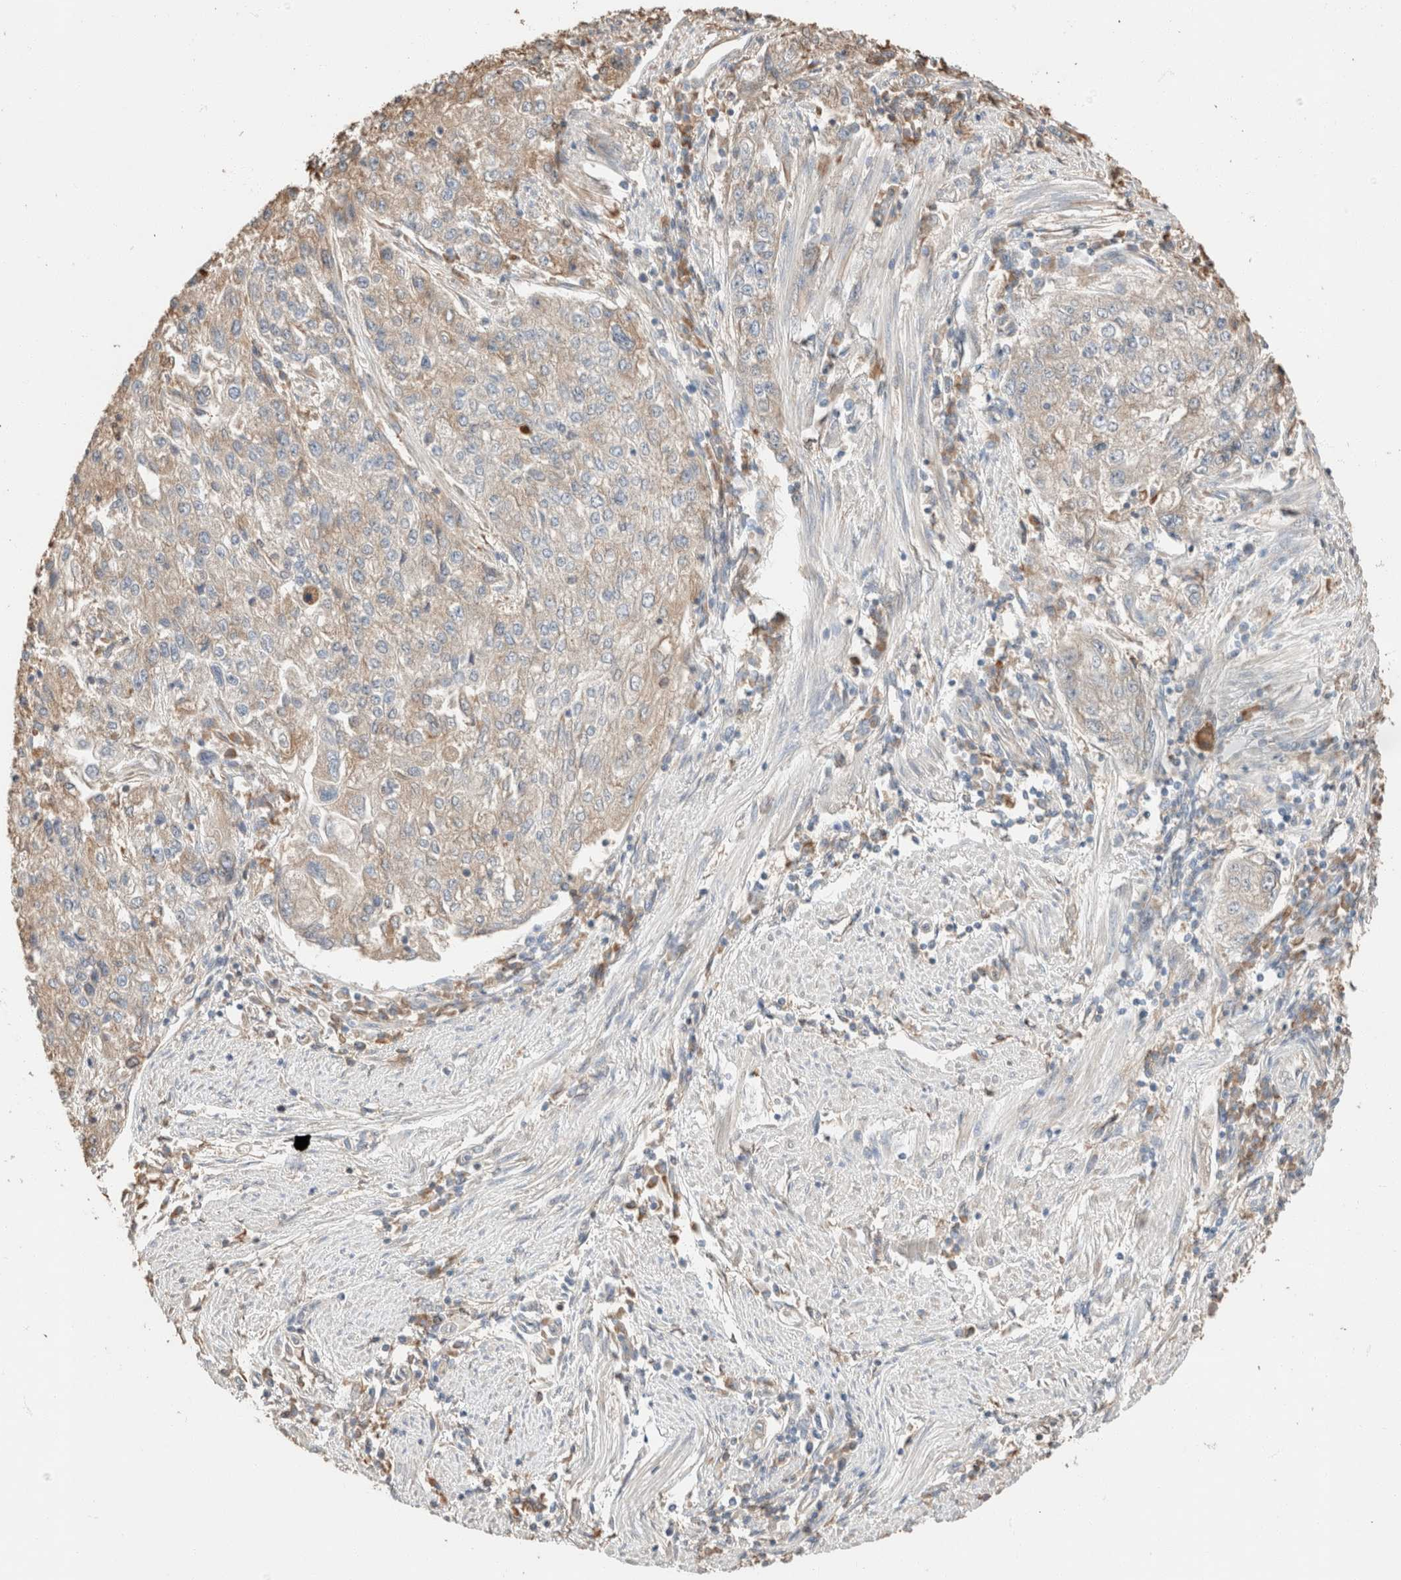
{"staining": {"intensity": "weak", "quantity": "25%-75%", "location": "cytoplasmic/membranous"}, "tissue": "endometrial cancer", "cell_type": "Tumor cells", "image_type": "cancer", "snomed": [{"axis": "morphology", "description": "Adenocarcinoma, NOS"}, {"axis": "topography", "description": "Endometrium"}], "caption": "Immunohistochemistry (IHC) photomicrograph of neoplastic tissue: human endometrial cancer (adenocarcinoma) stained using immunohistochemistry shows low levels of weak protein expression localized specifically in the cytoplasmic/membranous of tumor cells, appearing as a cytoplasmic/membranous brown color.", "gene": "TUBD1", "patient": {"sex": "female", "age": 49}}